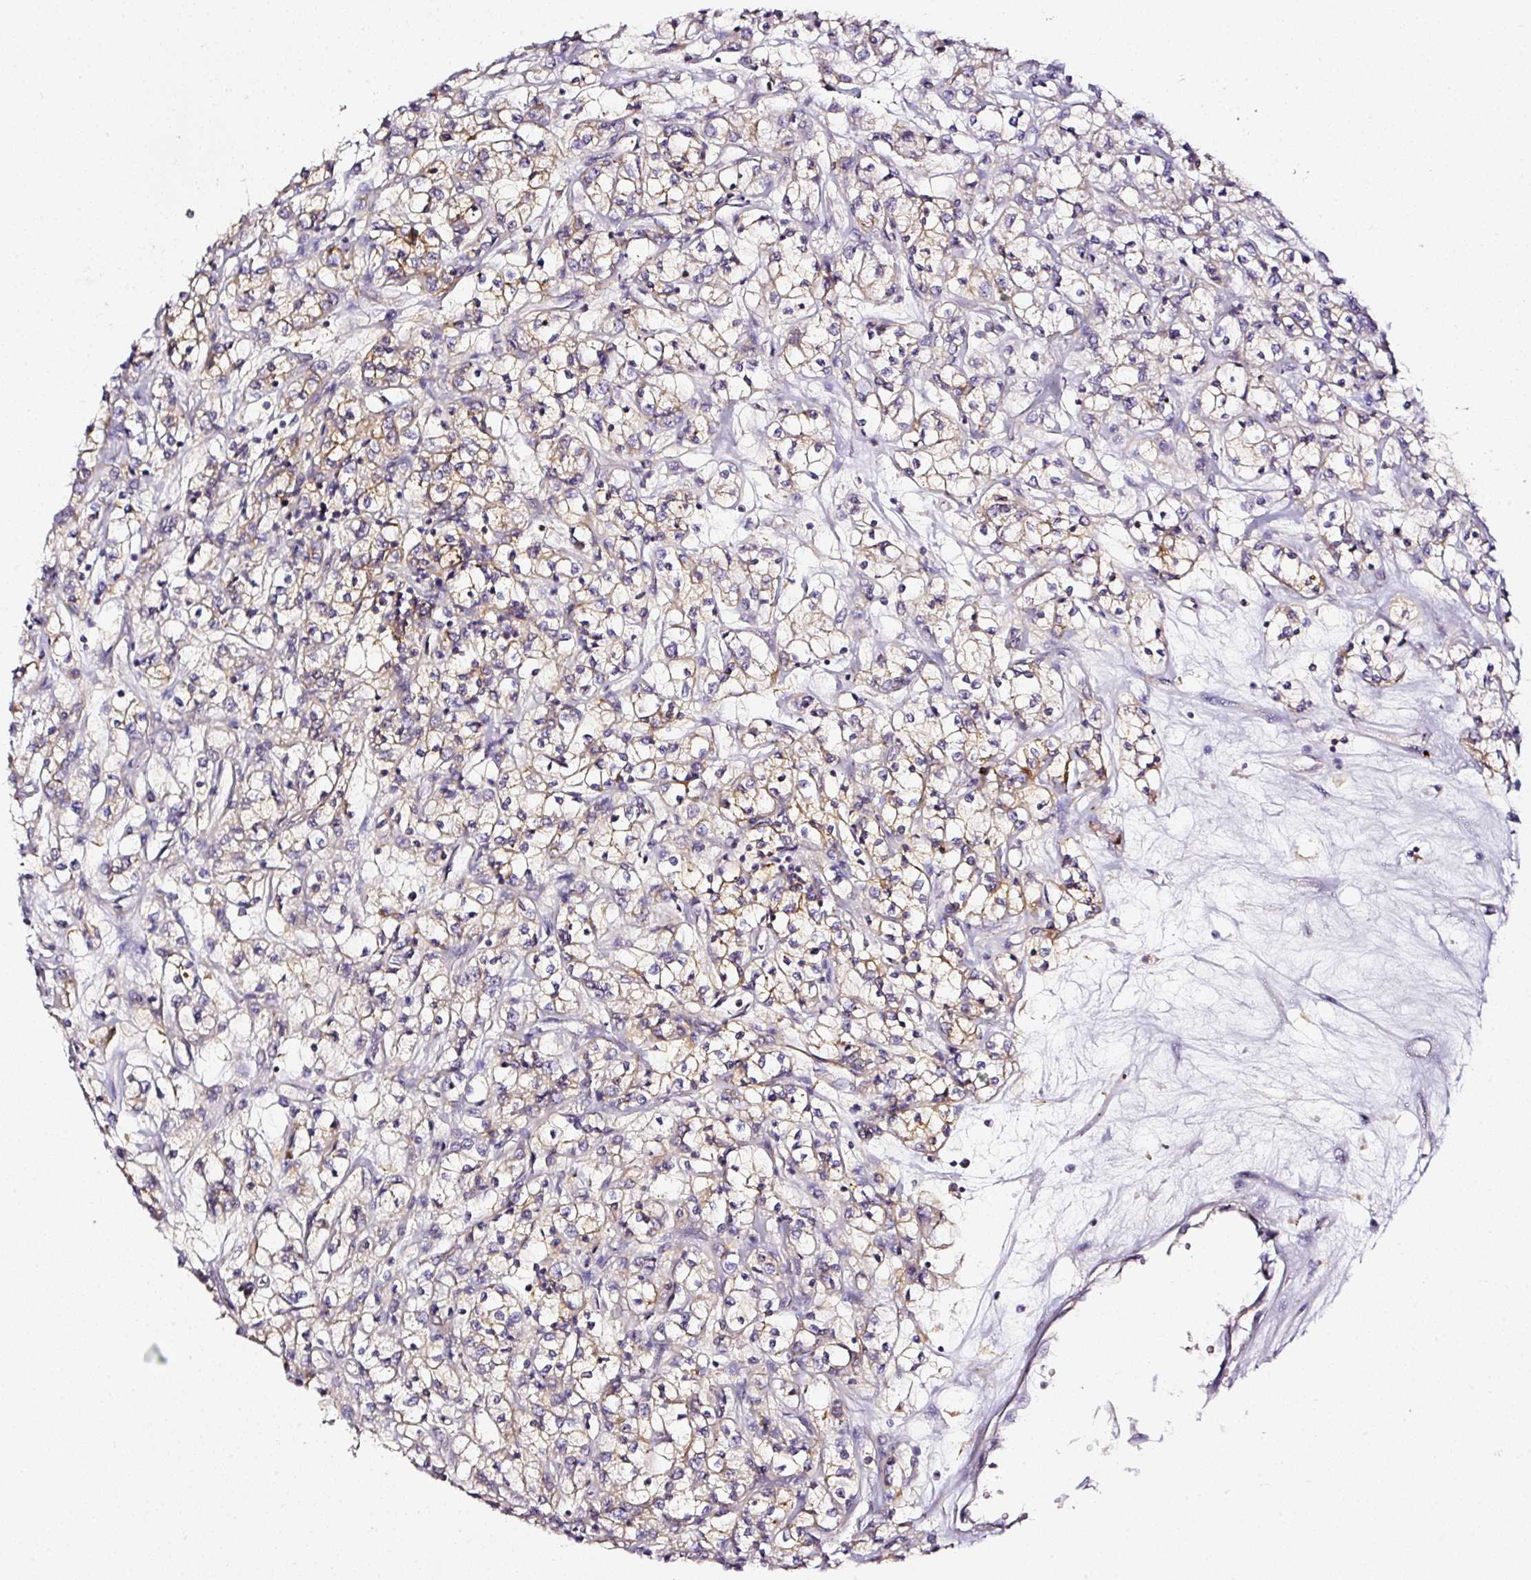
{"staining": {"intensity": "weak", "quantity": "25%-75%", "location": "cytoplasmic/membranous"}, "tissue": "renal cancer", "cell_type": "Tumor cells", "image_type": "cancer", "snomed": [{"axis": "morphology", "description": "Adenocarcinoma, NOS"}, {"axis": "topography", "description": "Kidney"}], "caption": "Immunohistochemistry (IHC) of adenocarcinoma (renal) displays low levels of weak cytoplasmic/membranous expression in approximately 25%-75% of tumor cells.", "gene": "CD47", "patient": {"sex": "female", "age": 59}}